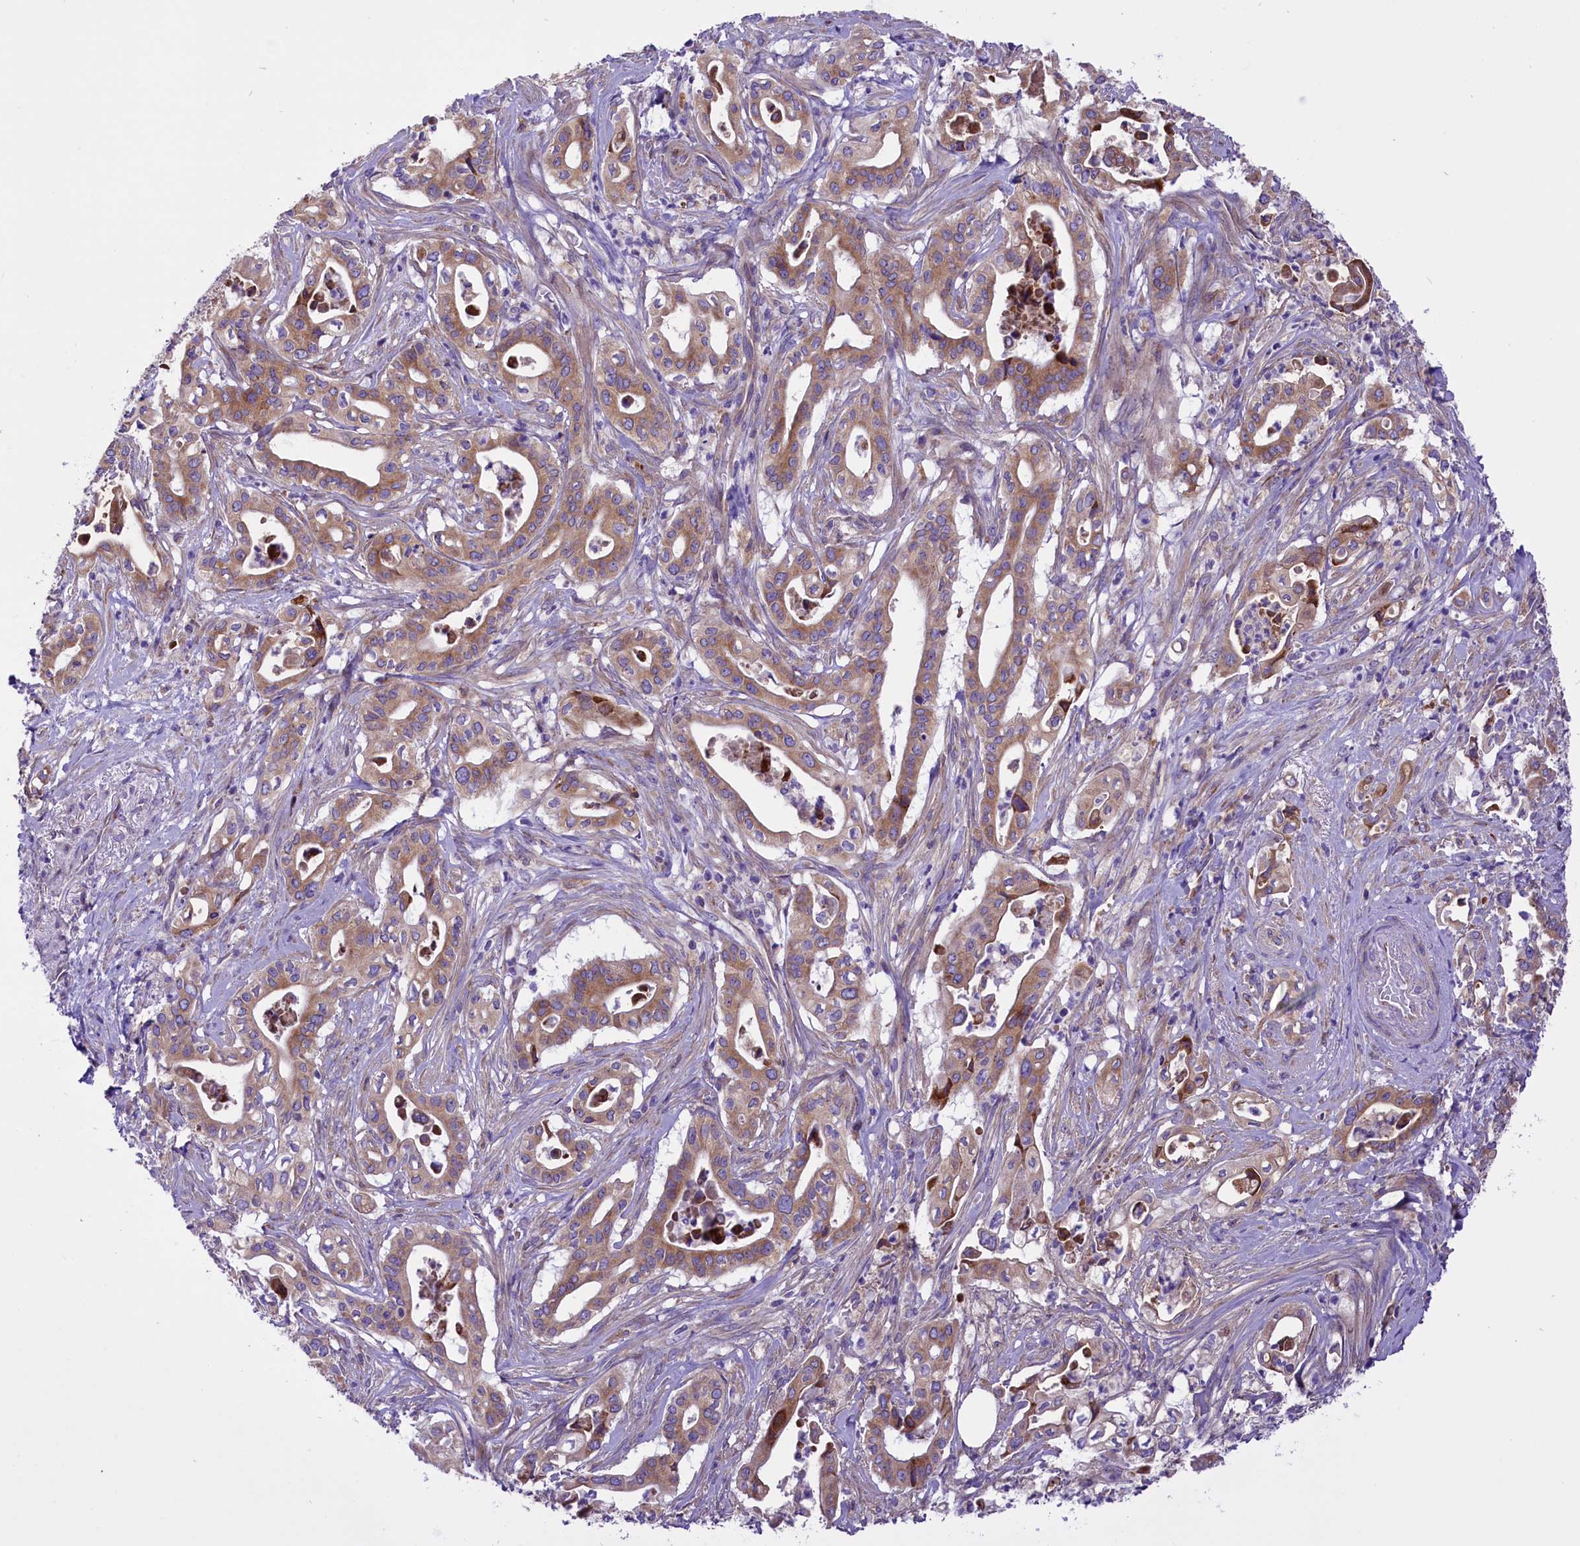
{"staining": {"intensity": "moderate", "quantity": ">75%", "location": "cytoplasmic/membranous"}, "tissue": "pancreatic cancer", "cell_type": "Tumor cells", "image_type": "cancer", "snomed": [{"axis": "morphology", "description": "Adenocarcinoma, NOS"}, {"axis": "topography", "description": "Pancreas"}], "caption": "A micrograph showing moderate cytoplasmic/membranous expression in about >75% of tumor cells in pancreatic adenocarcinoma, as visualized by brown immunohistochemical staining.", "gene": "PTPRU", "patient": {"sex": "female", "age": 77}}